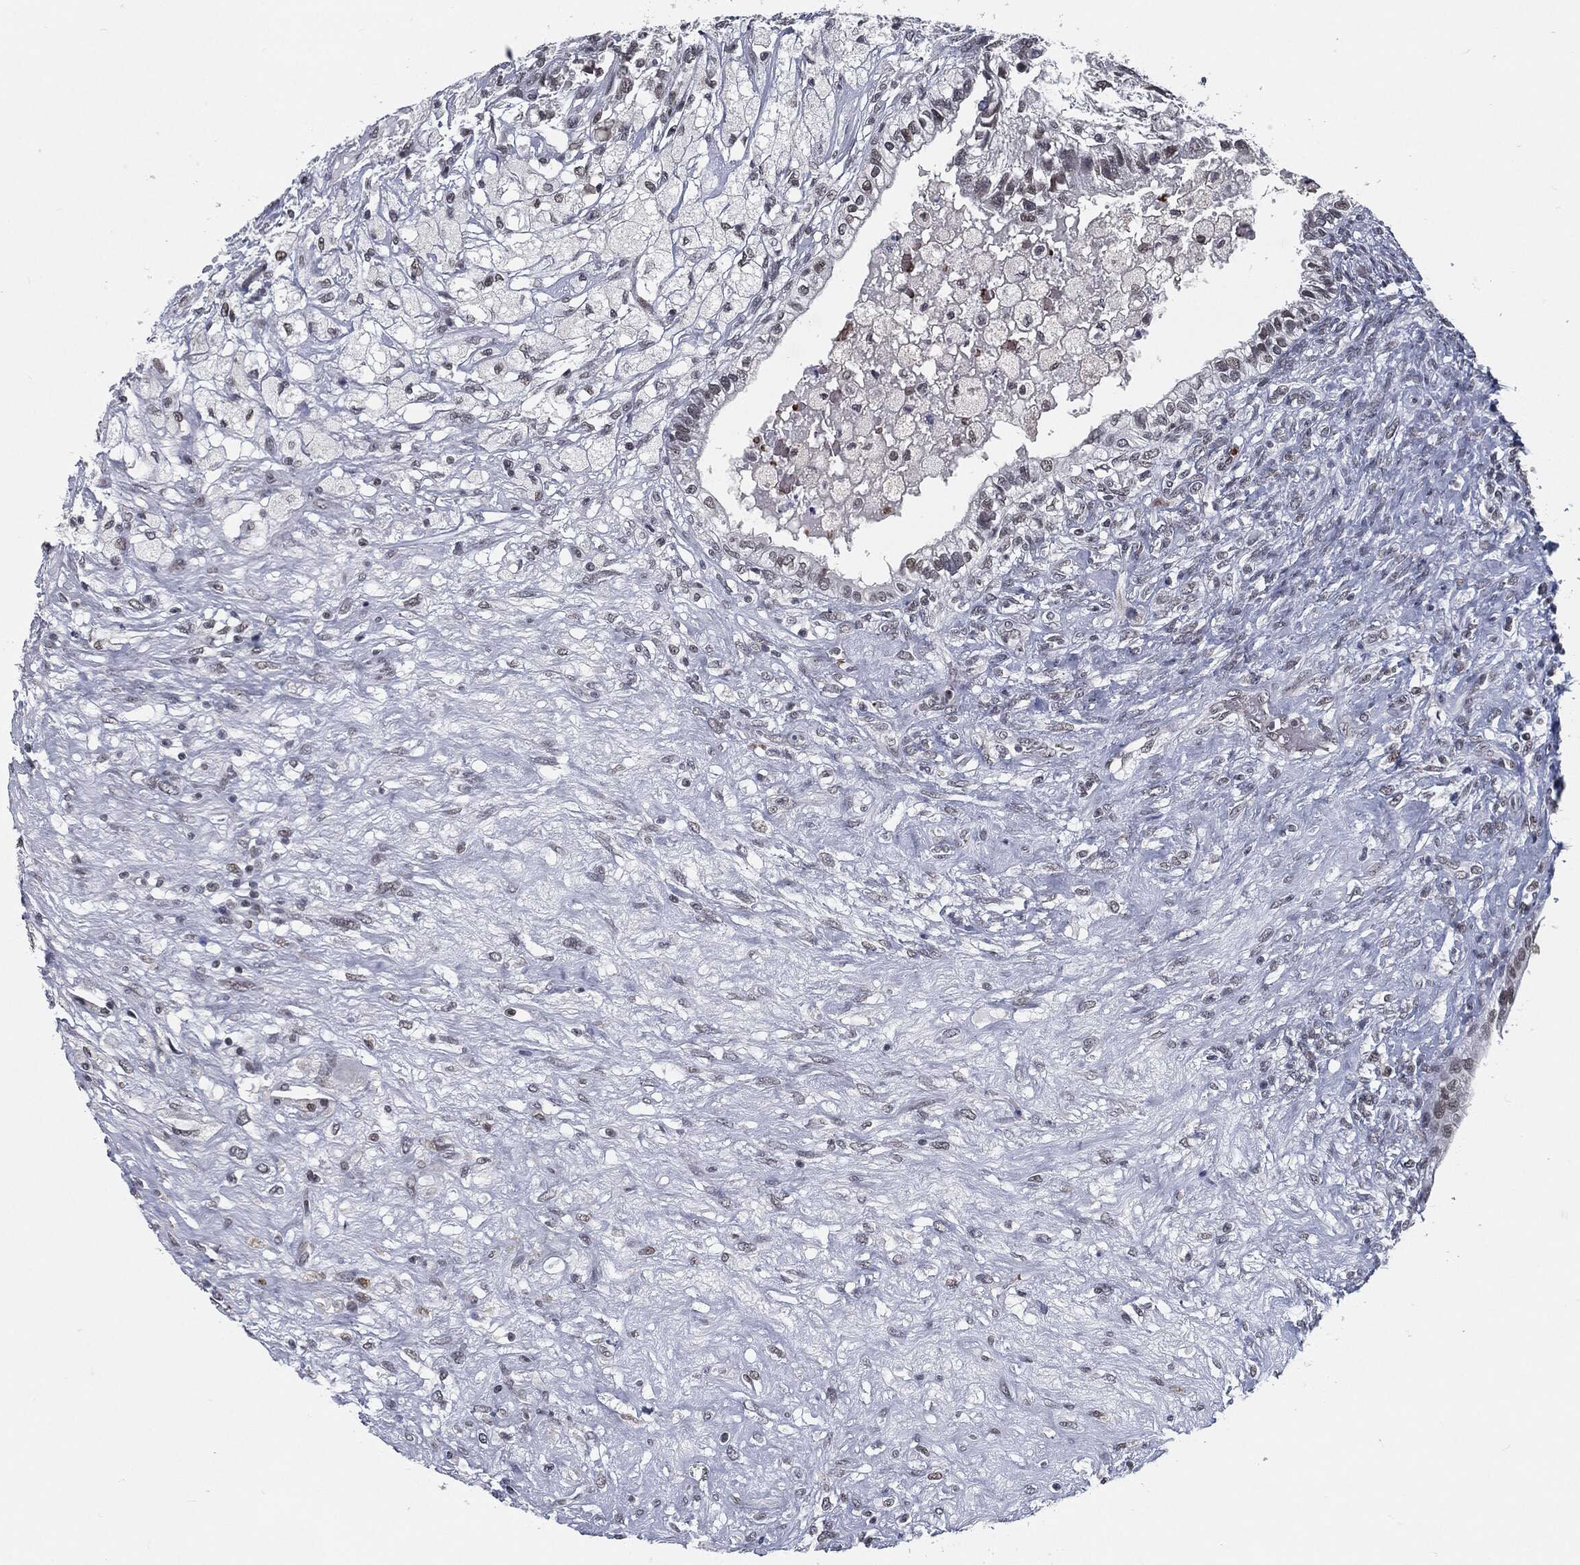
{"staining": {"intensity": "weak", "quantity": "25%-75%", "location": "nuclear"}, "tissue": "testis cancer", "cell_type": "Tumor cells", "image_type": "cancer", "snomed": [{"axis": "morphology", "description": "Seminoma, NOS"}, {"axis": "morphology", "description": "Carcinoma, Embryonal, NOS"}, {"axis": "topography", "description": "Testis"}], "caption": "The histopathology image shows a brown stain indicating the presence of a protein in the nuclear of tumor cells in testis seminoma.", "gene": "ANXA1", "patient": {"sex": "male", "age": 41}}